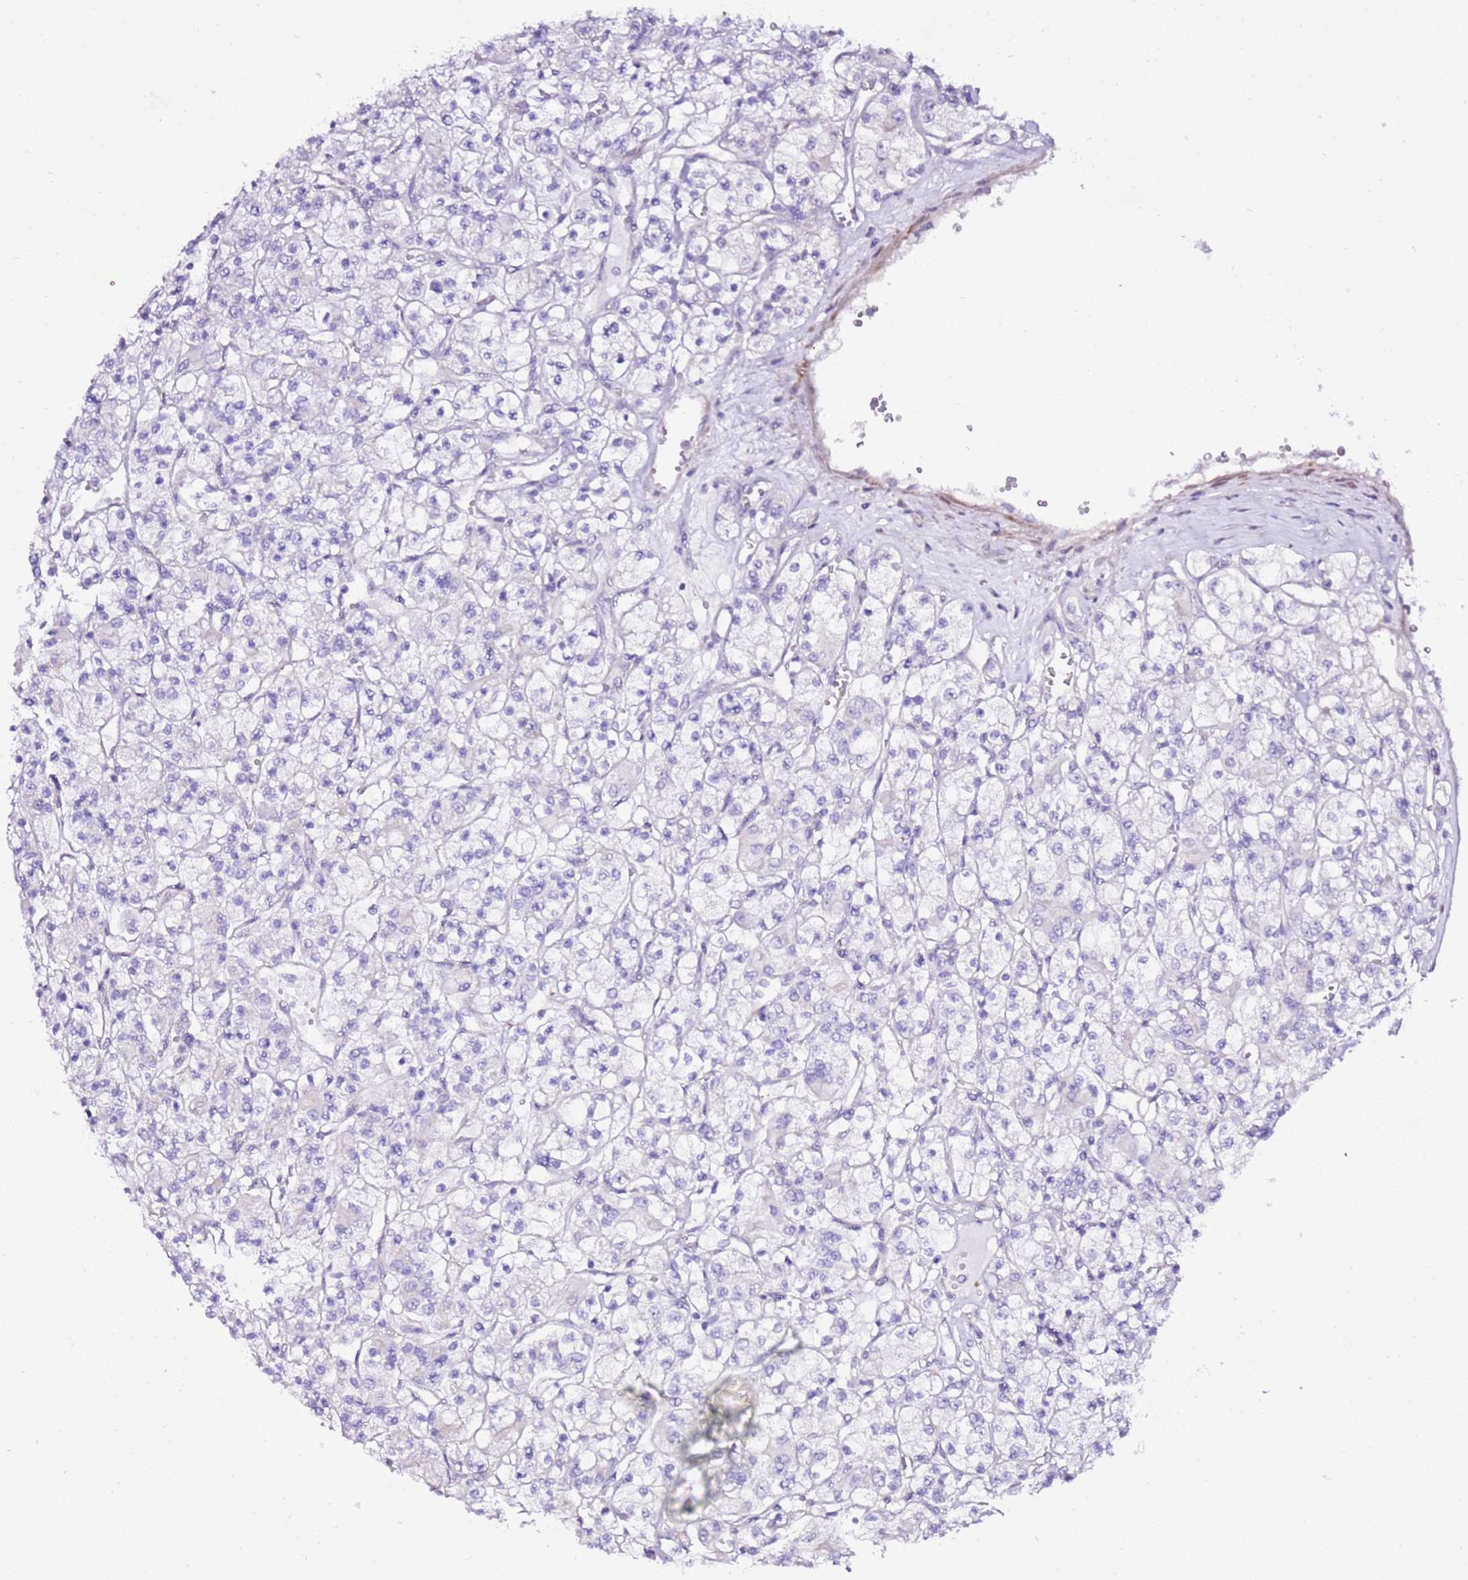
{"staining": {"intensity": "negative", "quantity": "none", "location": "none"}, "tissue": "renal cancer", "cell_type": "Tumor cells", "image_type": "cancer", "snomed": [{"axis": "morphology", "description": "Adenocarcinoma, NOS"}, {"axis": "topography", "description": "Kidney"}], "caption": "The image exhibits no staining of tumor cells in renal adenocarcinoma.", "gene": "ART5", "patient": {"sex": "female", "age": 59}}